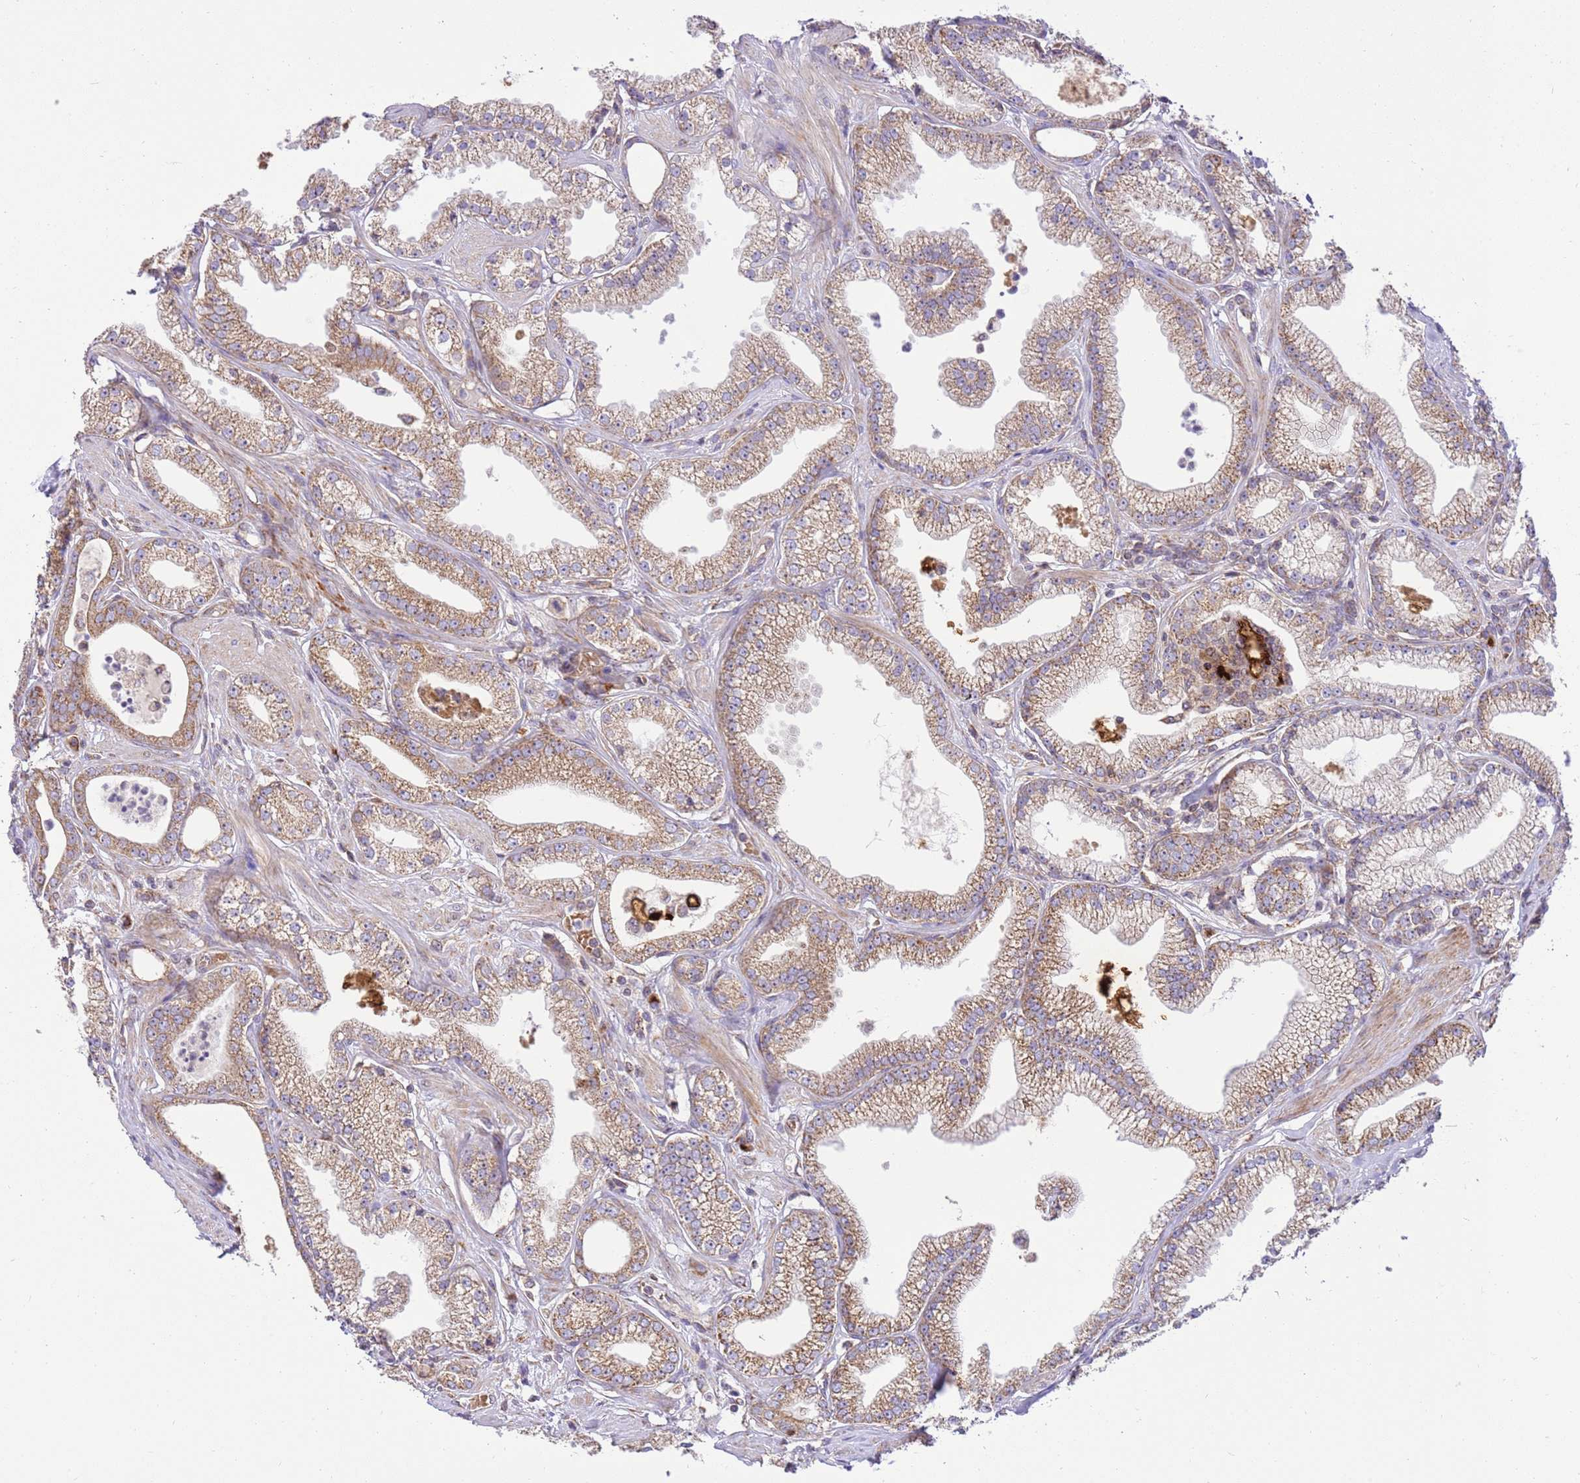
{"staining": {"intensity": "moderate", "quantity": ">75%", "location": "cytoplasmic/membranous"}, "tissue": "prostate cancer", "cell_type": "Tumor cells", "image_type": "cancer", "snomed": [{"axis": "morphology", "description": "Adenocarcinoma, High grade"}, {"axis": "topography", "description": "Prostate"}], "caption": "Brown immunohistochemical staining in prostate adenocarcinoma (high-grade) reveals moderate cytoplasmic/membranous staining in approximately >75% of tumor cells.", "gene": "SPATA2L", "patient": {"sex": "male", "age": 67}}